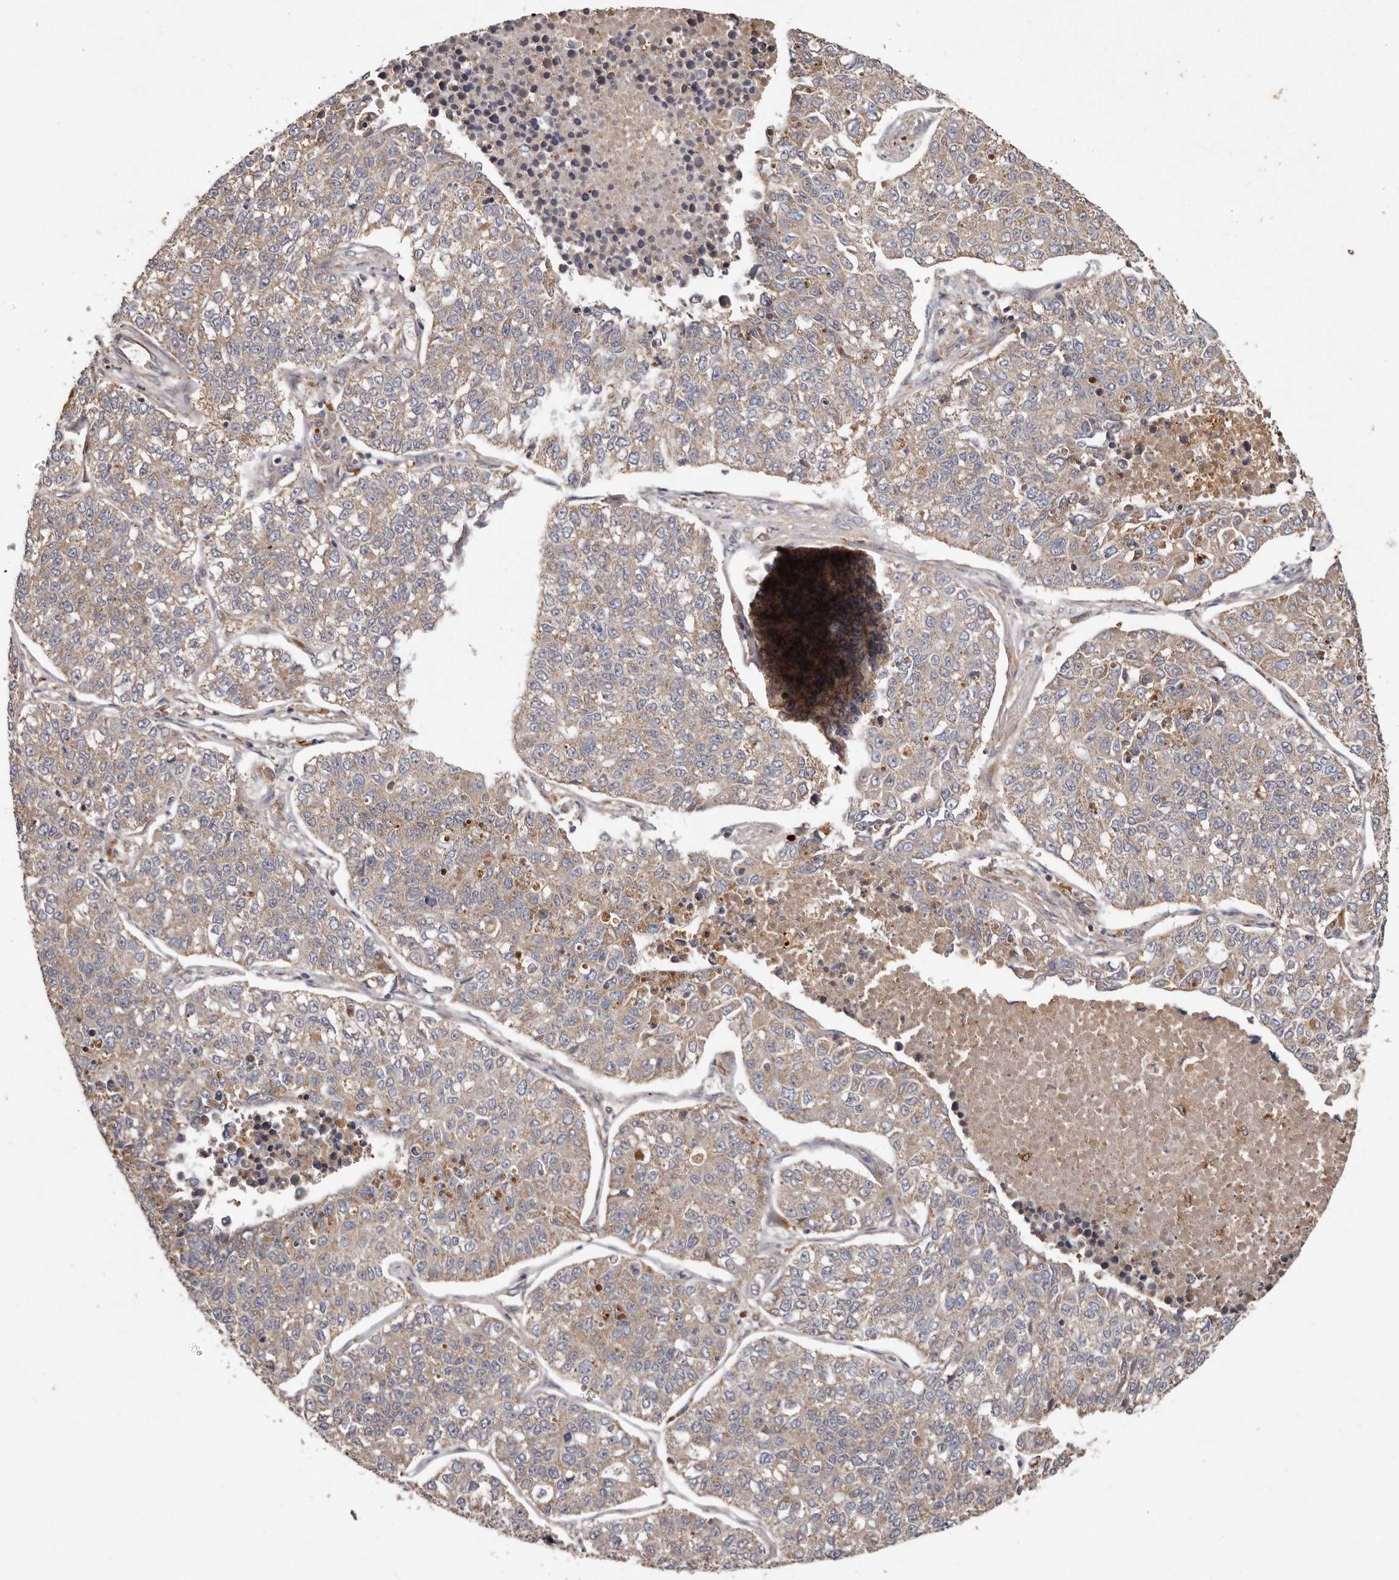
{"staining": {"intensity": "weak", "quantity": ">75%", "location": "cytoplasmic/membranous"}, "tissue": "lung cancer", "cell_type": "Tumor cells", "image_type": "cancer", "snomed": [{"axis": "morphology", "description": "Adenocarcinoma, NOS"}, {"axis": "topography", "description": "Lung"}], "caption": "Weak cytoplasmic/membranous protein staining is seen in approximately >75% of tumor cells in lung cancer.", "gene": "GOT1L1", "patient": {"sex": "male", "age": 49}}